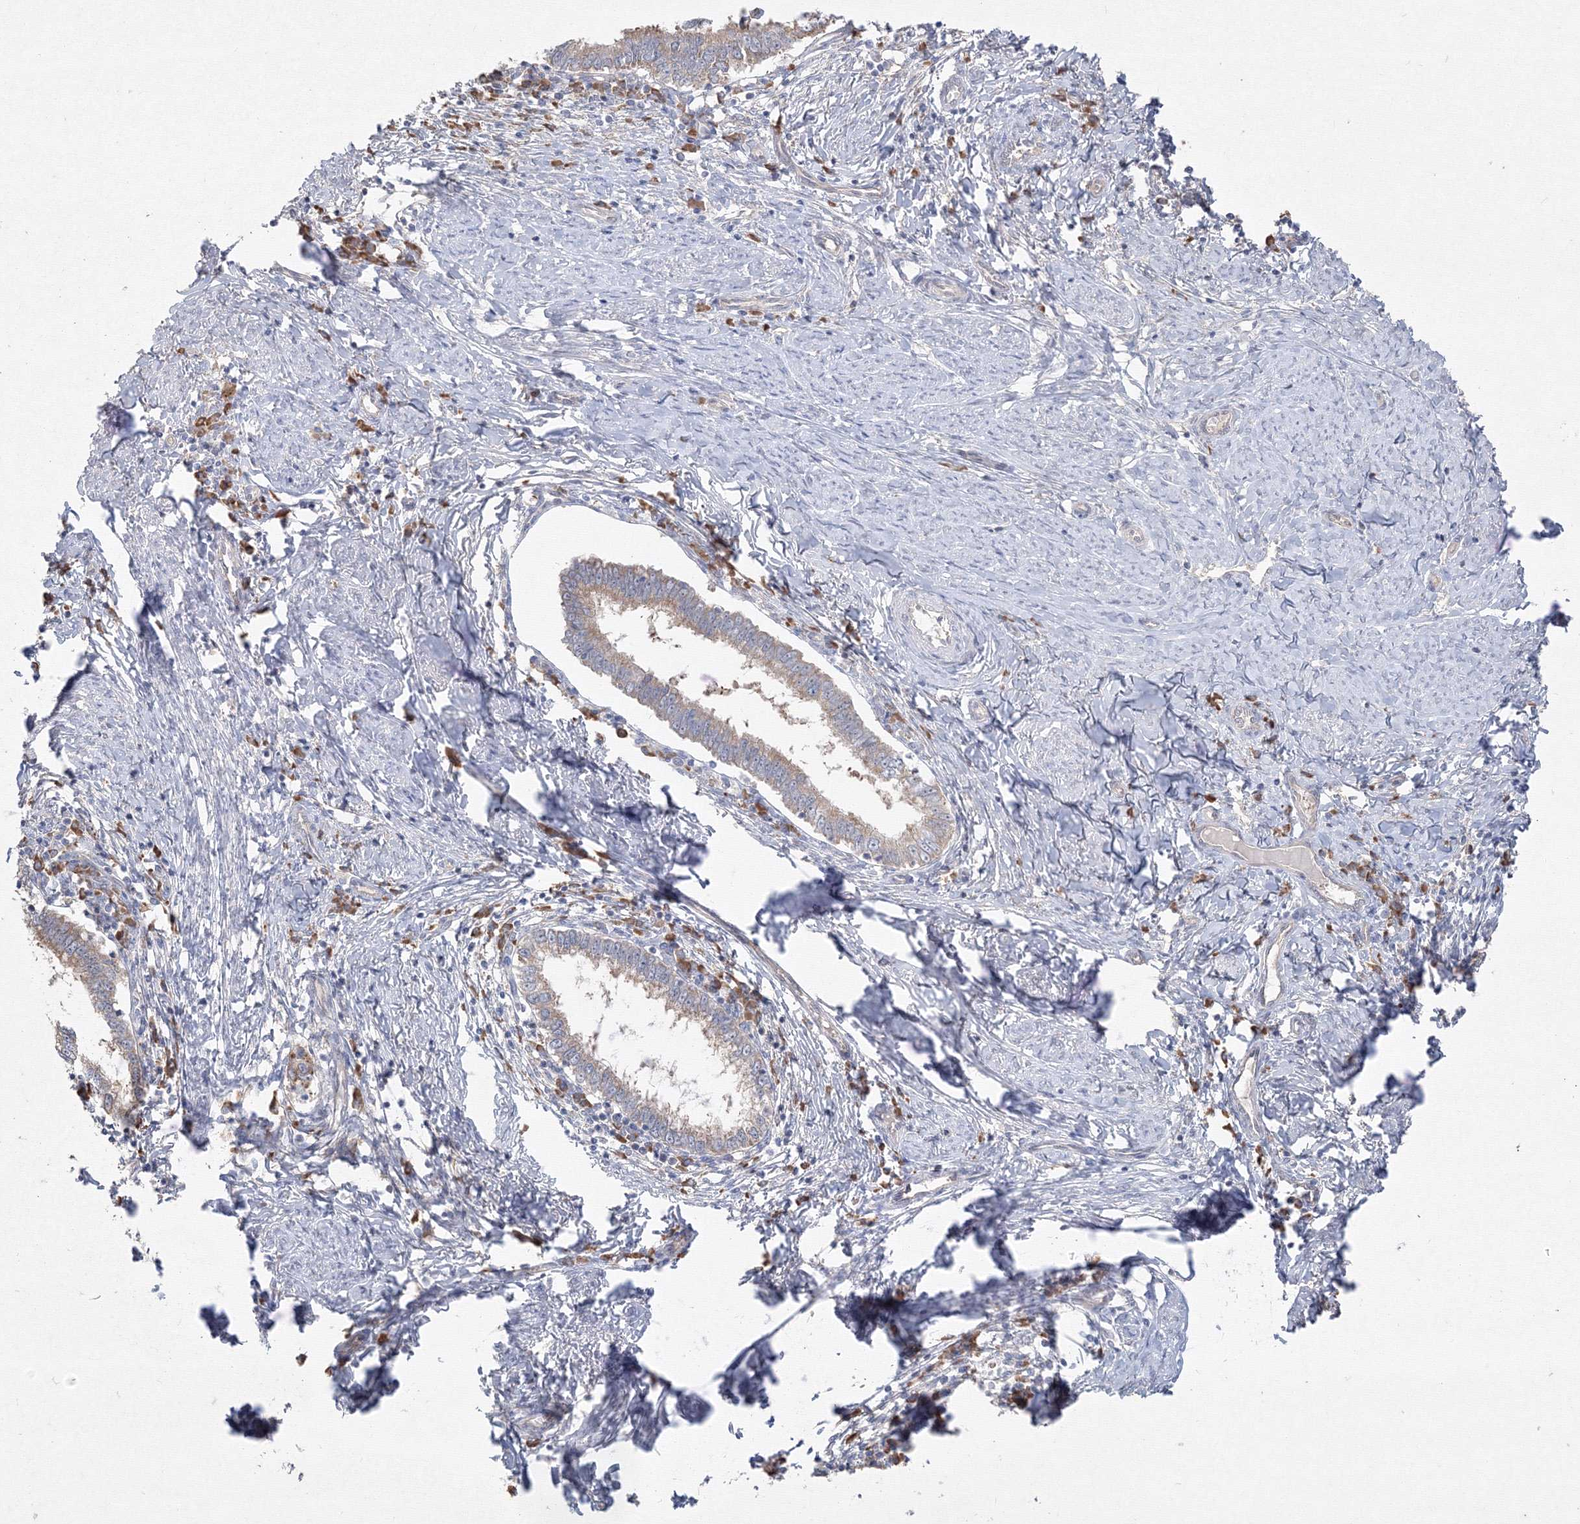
{"staining": {"intensity": "moderate", "quantity": "25%-75%", "location": "cytoplasmic/membranous"}, "tissue": "cervical cancer", "cell_type": "Tumor cells", "image_type": "cancer", "snomed": [{"axis": "morphology", "description": "Adenocarcinoma, NOS"}, {"axis": "topography", "description": "Cervix"}], "caption": "Cervical cancer stained for a protein exhibits moderate cytoplasmic/membranous positivity in tumor cells. The staining was performed using DAB to visualize the protein expression in brown, while the nuclei were stained in blue with hematoxylin (Magnification: 20x).", "gene": "FBXL8", "patient": {"sex": "female", "age": 36}}